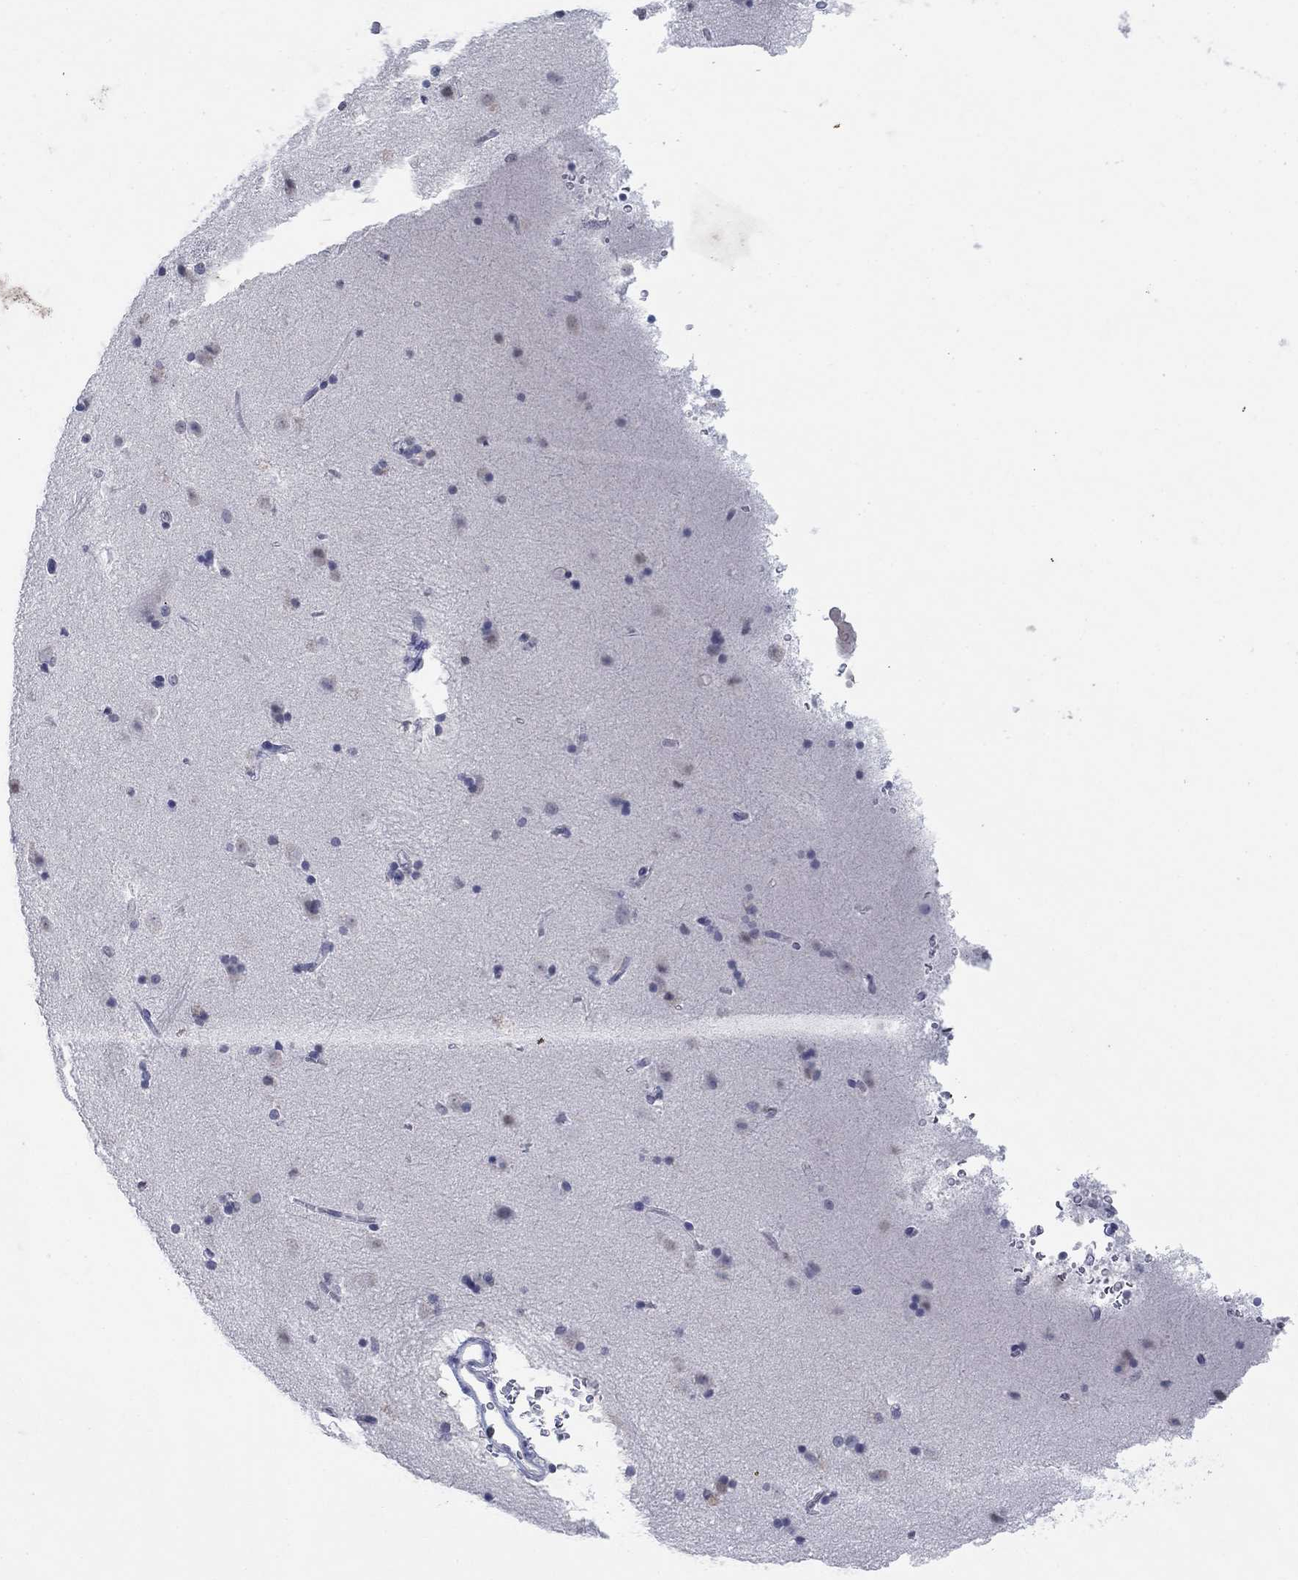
{"staining": {"intensity": "negative", "quantity": "none", "location": "none"}, "tissue": "caudate", "cell_type": "Glial cells", "image_type": "normal", "snomed": [{"axis": "morphology", "description": "Normal tissue, NOS"}, {"axis": "topography", "description": "Lateral ventricle wall"}], "caption": "The photomicrograph demonstrates no significant positivity in glial cells of caudate. Brightfield microscopy of IHC stained with DAB (3,3'-diaminobenzidine) (brown) and hematoxylin (blue), captured at high magnification.", "gene": "KRT75", "patient": {"sex": "male", "age": 51}}